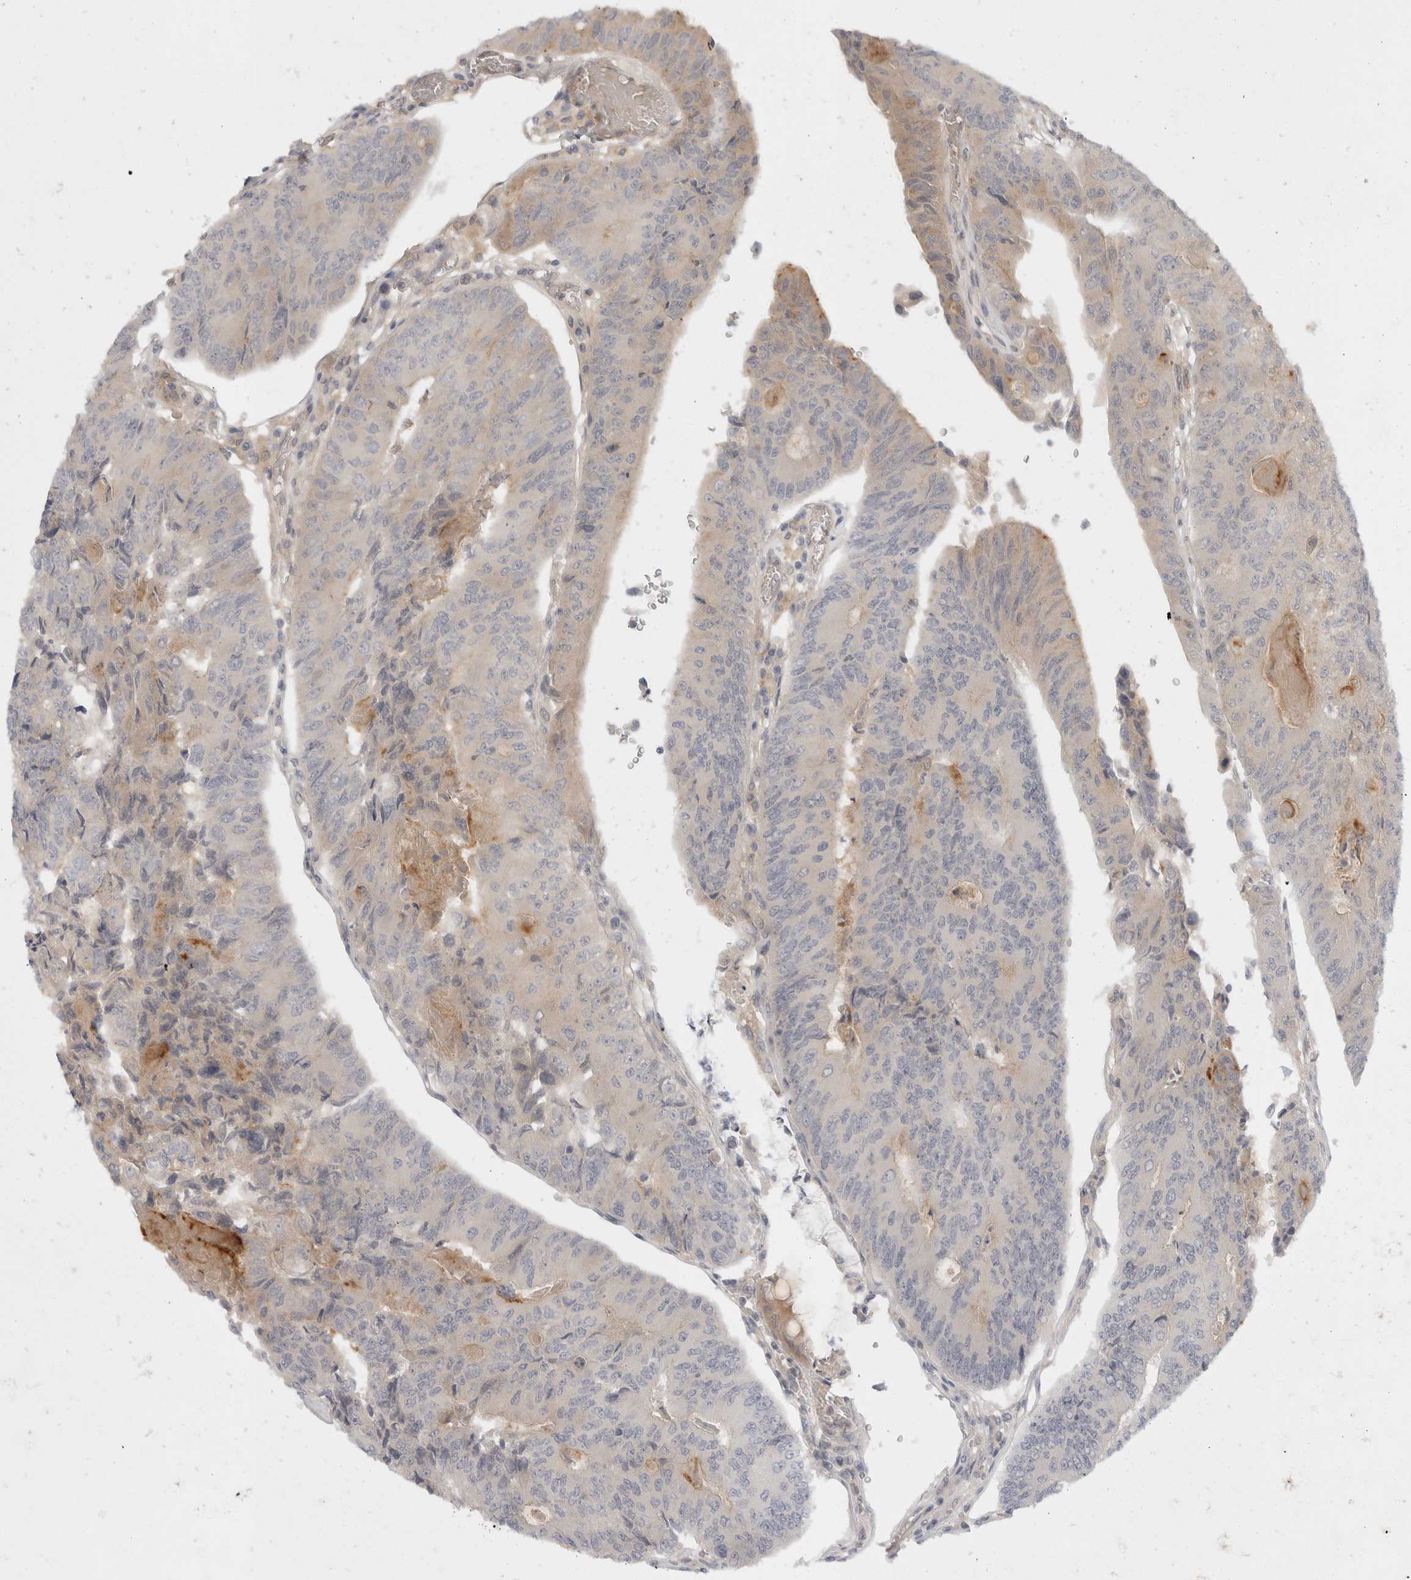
{"staining": {"intensity": "negative", "quantity": "none", "location": "none"}, "tissue": "colorectal cancer", "cell_type": "Tumor cells", "image_type": "cancer", "snomed": [{"axis": "morphology", "description": "Adenocarcinoma, NOS"}, {"axis": "topography", "description": "Colon"}], "caption": "There is no significant staining in tumor cells of colorectal cancer. The staining was performed using DAB to visualize the protein expression in brown, while the nuclei were stained in blue with hematoxylin (Magnification: 20x).", "gene": "TOM1L2", "patient": {"sex": "female", "age": 67}}